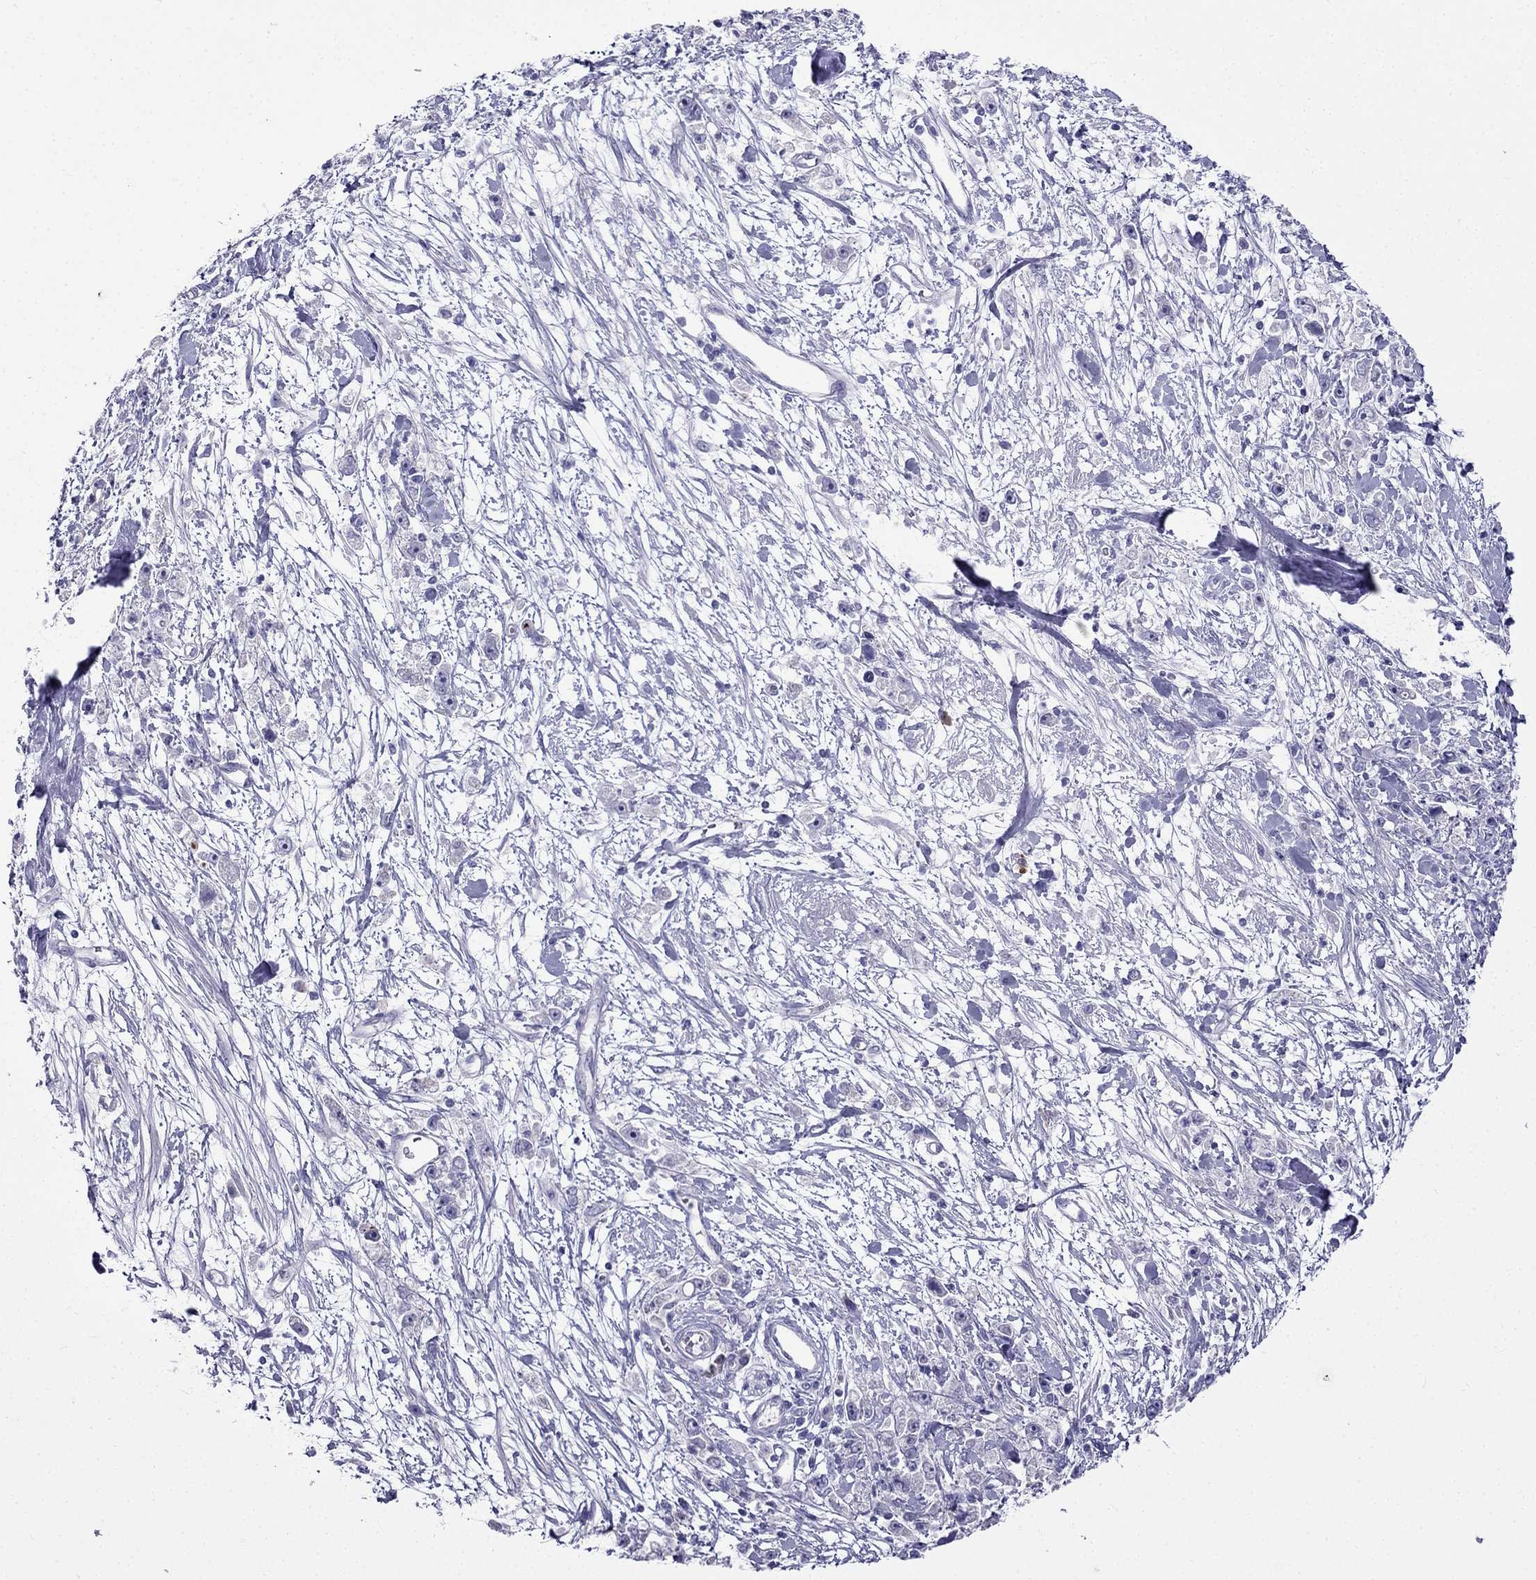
{"staining": {"intensity": "negative", "quantity": "none", "location": "none"}, "tissue": "stomach cancer", "cell_type": "Tumor cells", "image_type": "cancer", "snomed": [{"axis": "morphology", "description": "Adenocarcinoma, NOS"}, {"axis": "topography", "description": "Stomach"}], "caption": "Immunohistochemistry image of neoplastic tissue: human stomach cancer stained with DAB reveals no significant protein positivity in tumor cells.", "gene": "PATE1", "patient": {"sex": "female", "age": 59}}